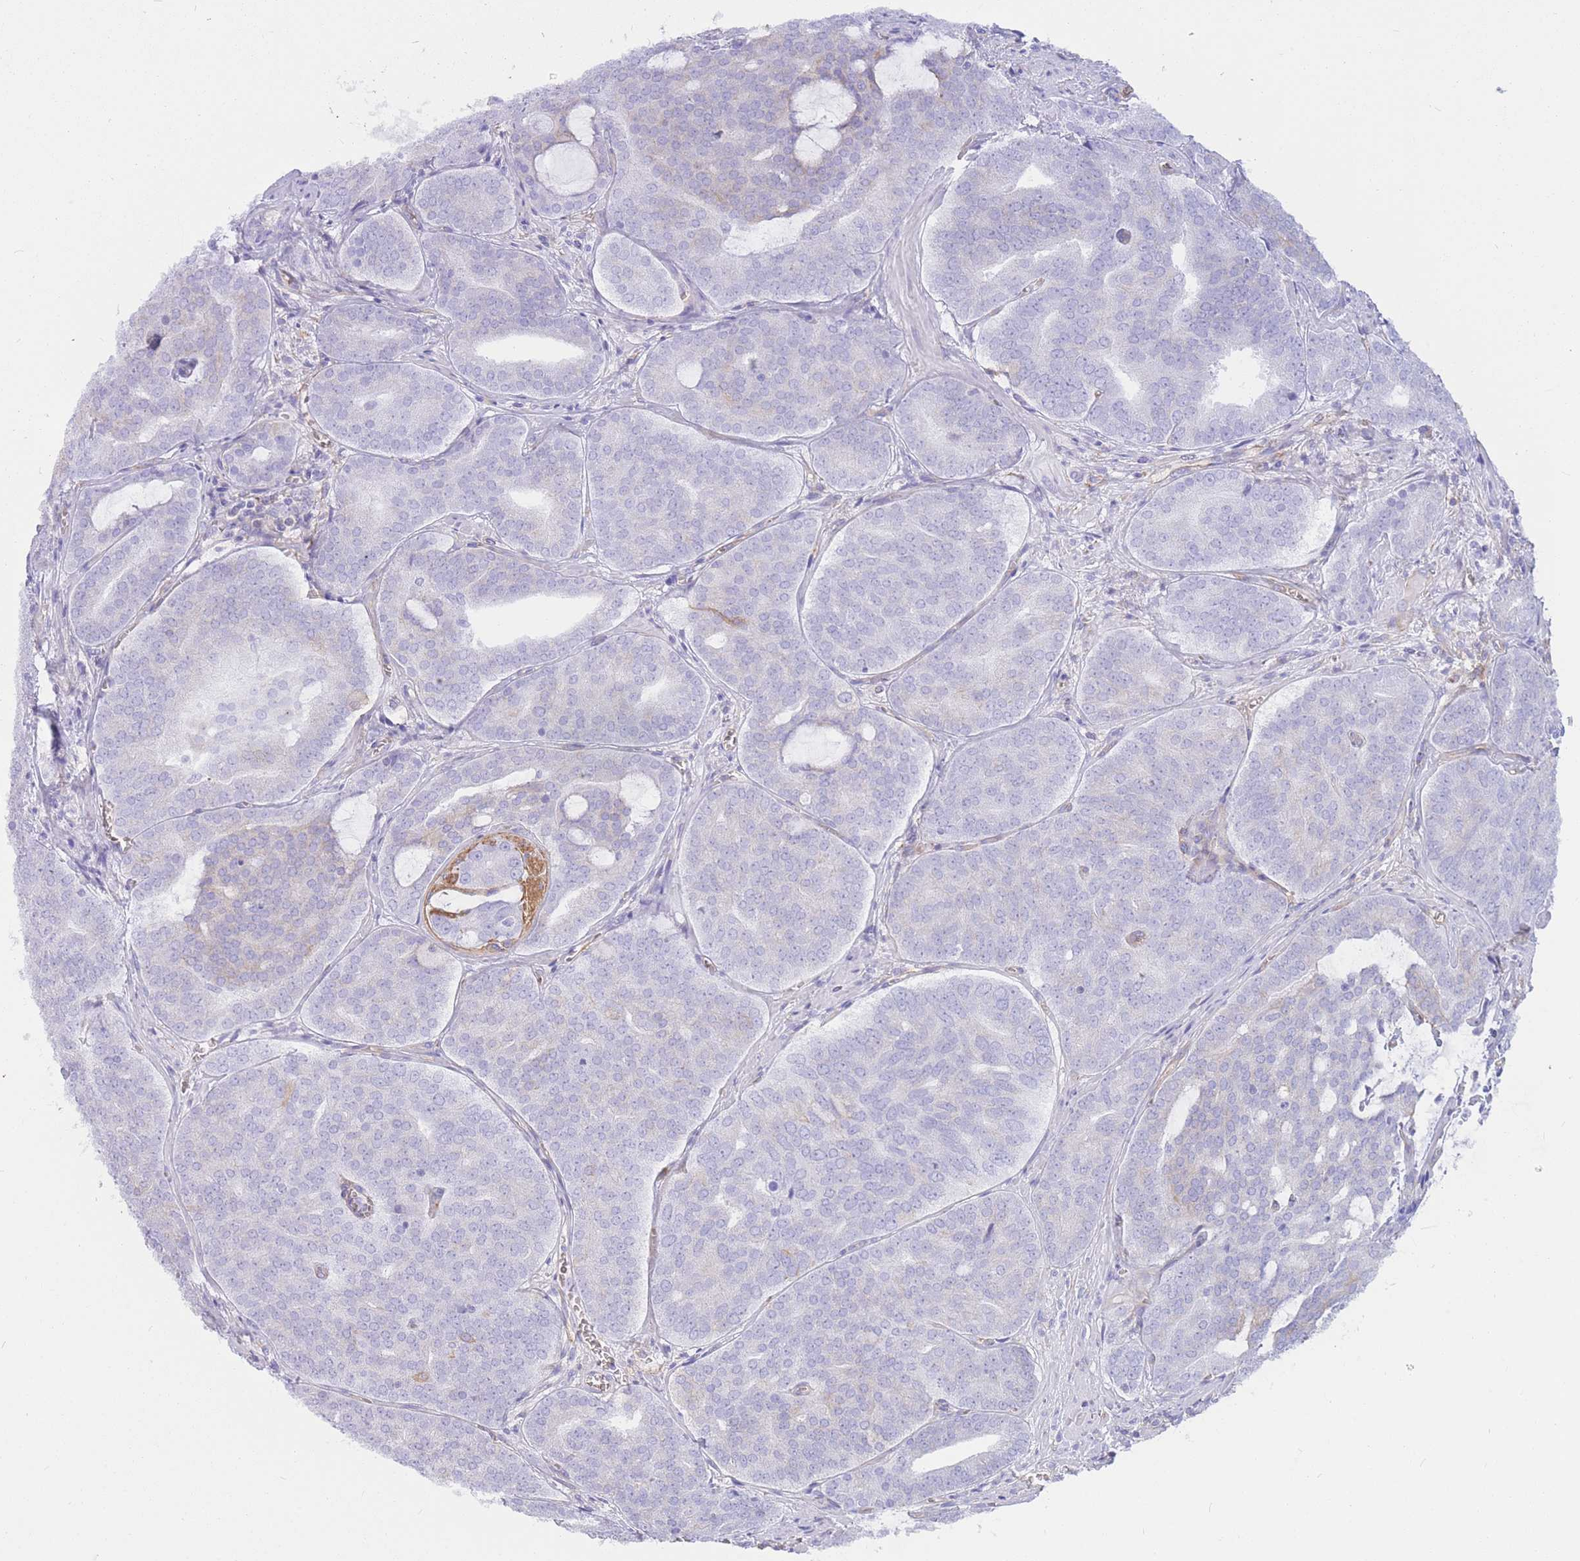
{"staining": {"intensity": "negative", "quantity": "none", "location": "none"}, "tissue": "prostate cancer", "cell_type": "Tumor cells", "image_type": "cancer", "snomed": [{"axis": "morphology", "description": "Adenocarcinoma, High grade"}, {"axis": "topography", "description": "Prostate"}], "caption": "An immunohistochemistry (IHC) image of adenocarcinoma (high-grade) (prostate) is shown. There is no staining in tumor cells of adenocarcinoma (high-grade) (prostate).", "gene": "ADD2", "patient": {"sex": "male", "age": 55}}